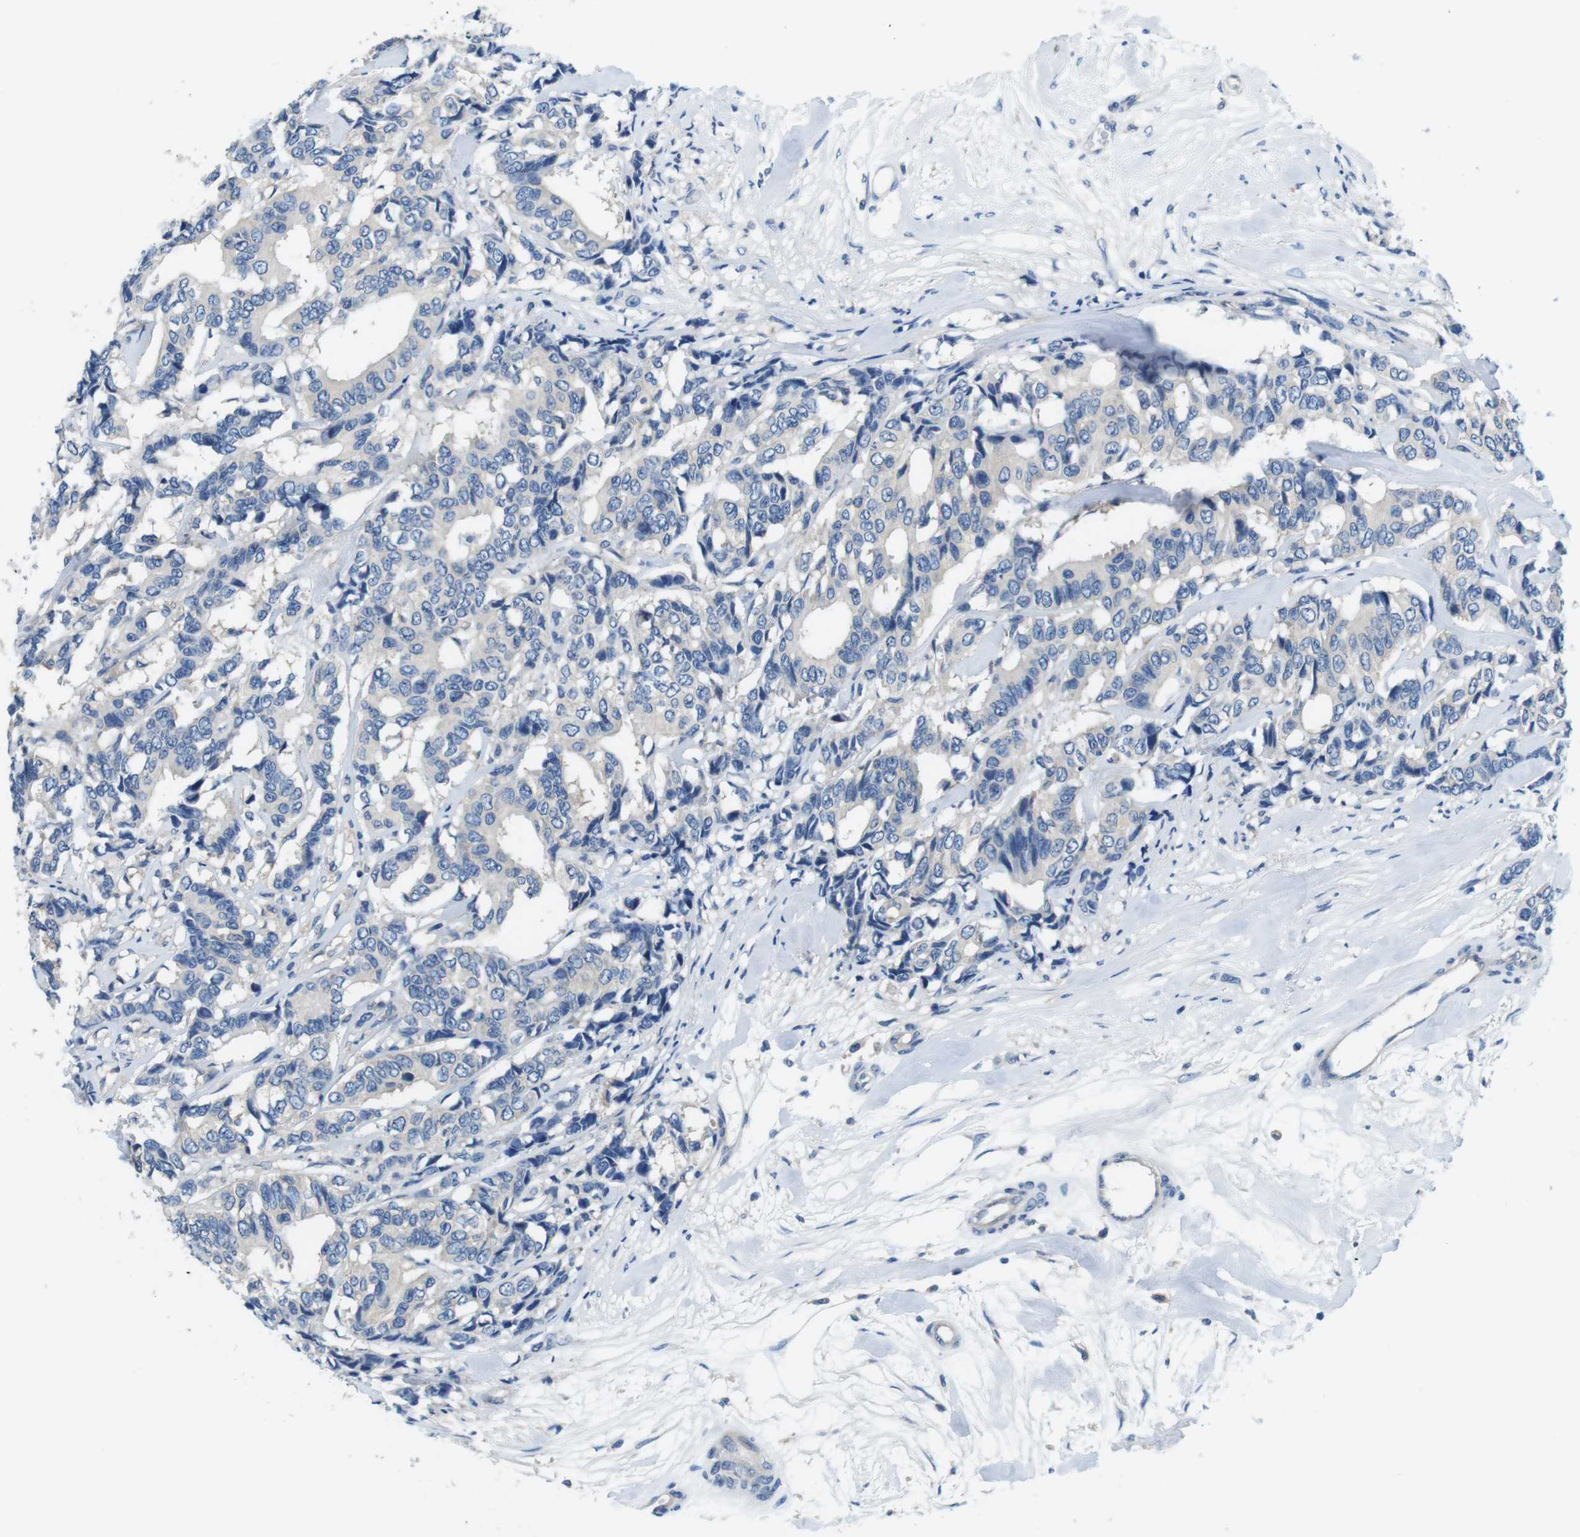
{"staining": {"intensity": "negative", "quantity": "none", "location": "none"}, "tissue": "breast cancer", "cell_type": "Tumor cells", "image_type": "cancer", "snomed": [{"axis": "morphology", "description": "Duct carcinoma"}, {"axis": "topography", "description": "Breast"}], "caption": "IHC histopathology image of neoplastic tissue: human breast cancer stained with DAB displays no significant protein positivity in tumor cells.", "gene": "DENND4C", "patient": {"sex": "female", "age": 87}}